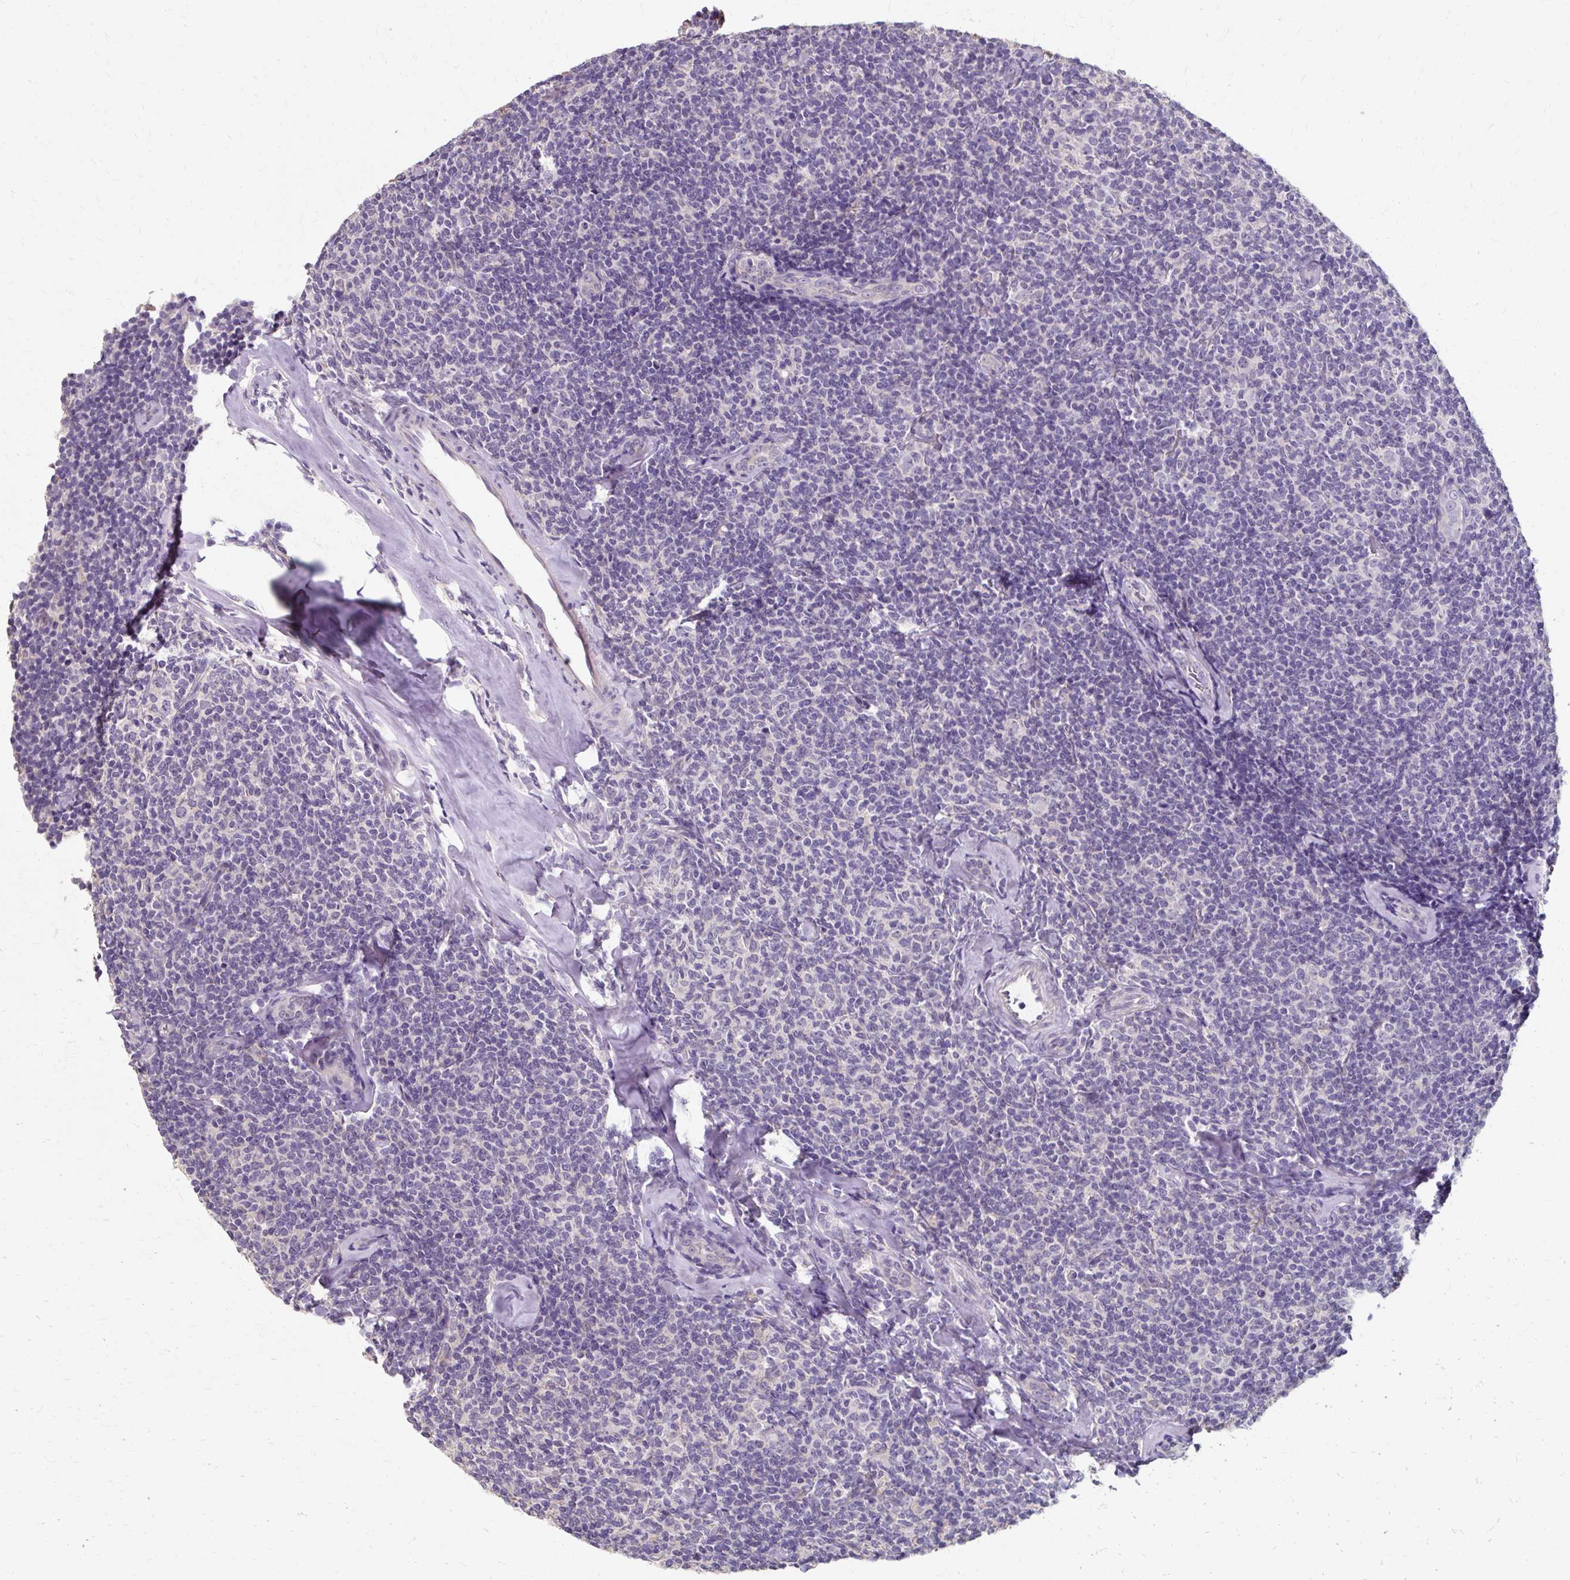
{"staining": {"intensity": "negative", "quantity": "none", "location": "none"}, "tissue": "lymphoma", "cell_type": "Tumor cells", "image_type": "cancer", "snomed": [{"axis": "morphology", "description": "Malignant lymphoma, non-Hodgkin's type, Low grade"}, {"axis": "topography", "description": "Lymph node"}], "caption": "A micrograph of malignant lymphoma, non-Hodgkin's type (low-grade) stained for a protein displays no brown staining in tumor cells.", "gene": "KLHL24", "patient": {"sex": "female", "age": 56}}